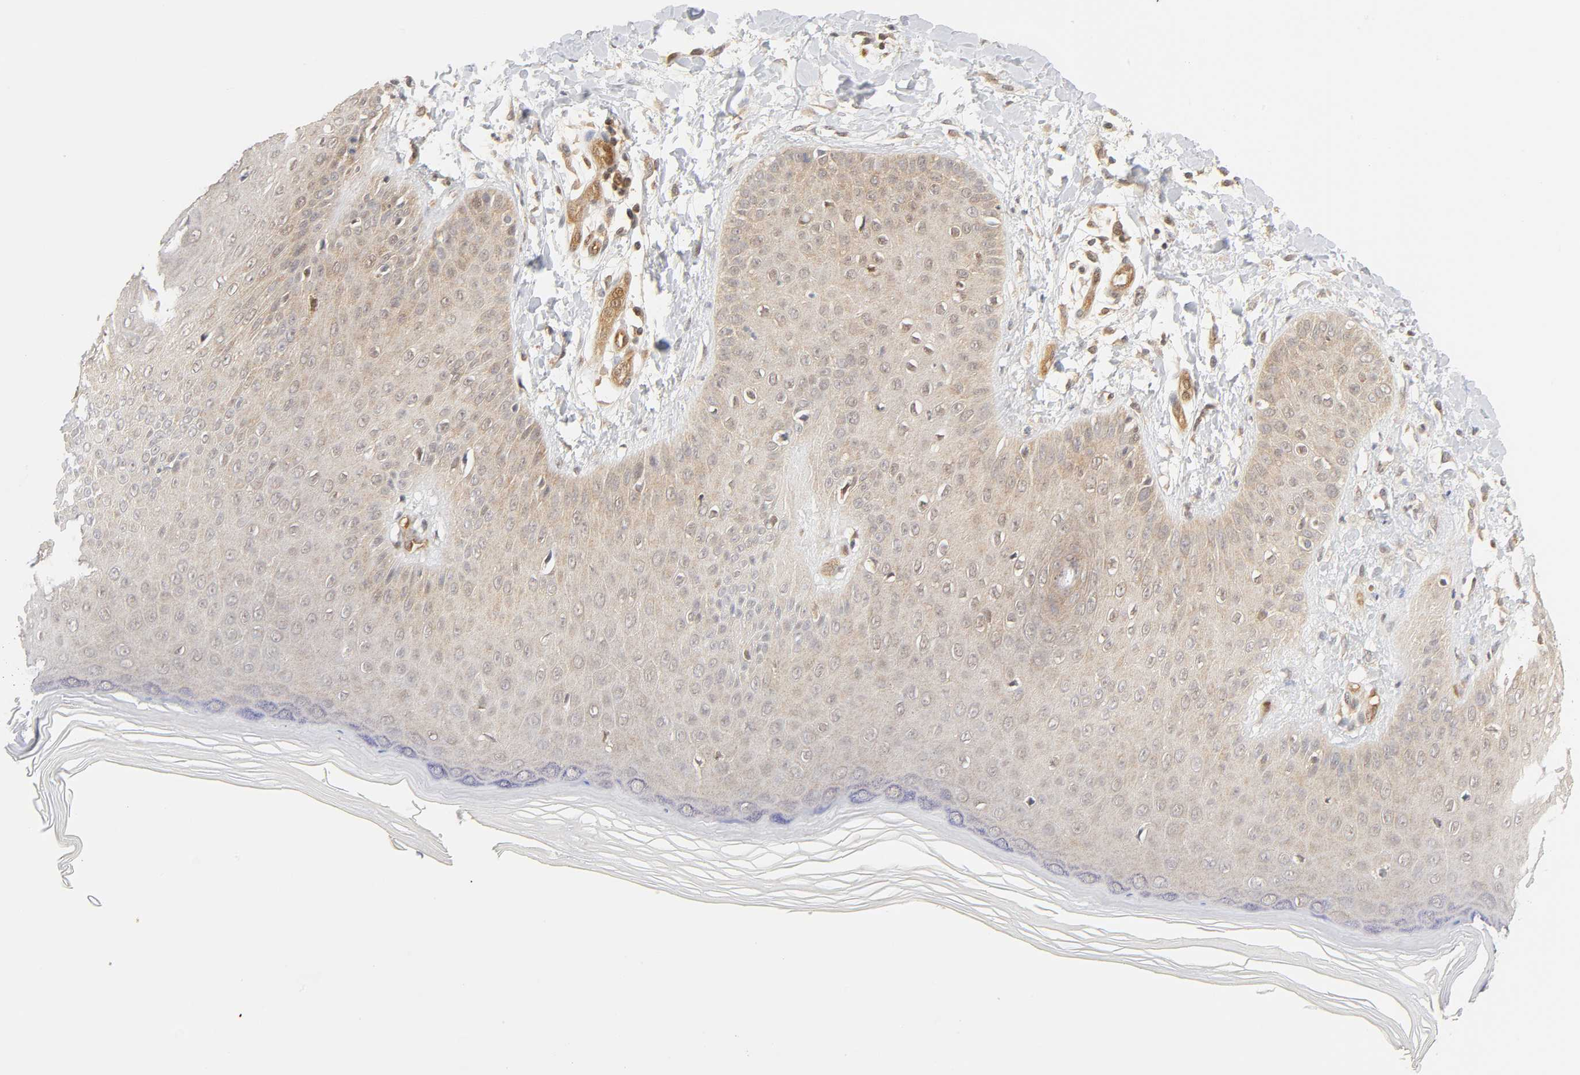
{"staining": {"intensity": "weak", "quantity": ">75%", "location": "nuclear"}, "tissue": "skin", "cell_type": "Epidermal cells", "image_type": "normal", "snomed": [{"axis": "morphology", "description": "Normal tissue, NOS"}, {"axis": "morphology", "description": "Inflammation, NOS"}, {"axis": "topography", "description": "Soft tissue"}, {"axis": "topography", "description": "Anal"}], "caption": "Protein expression analysis of normal skin exhibits weak nuclear expression in approximately >75% of epidermal cells. (DAB IHC with brightfield microscopy, high magnification).", "gene": "CDC37", "patient": {"sex": "female", "age": 15}}